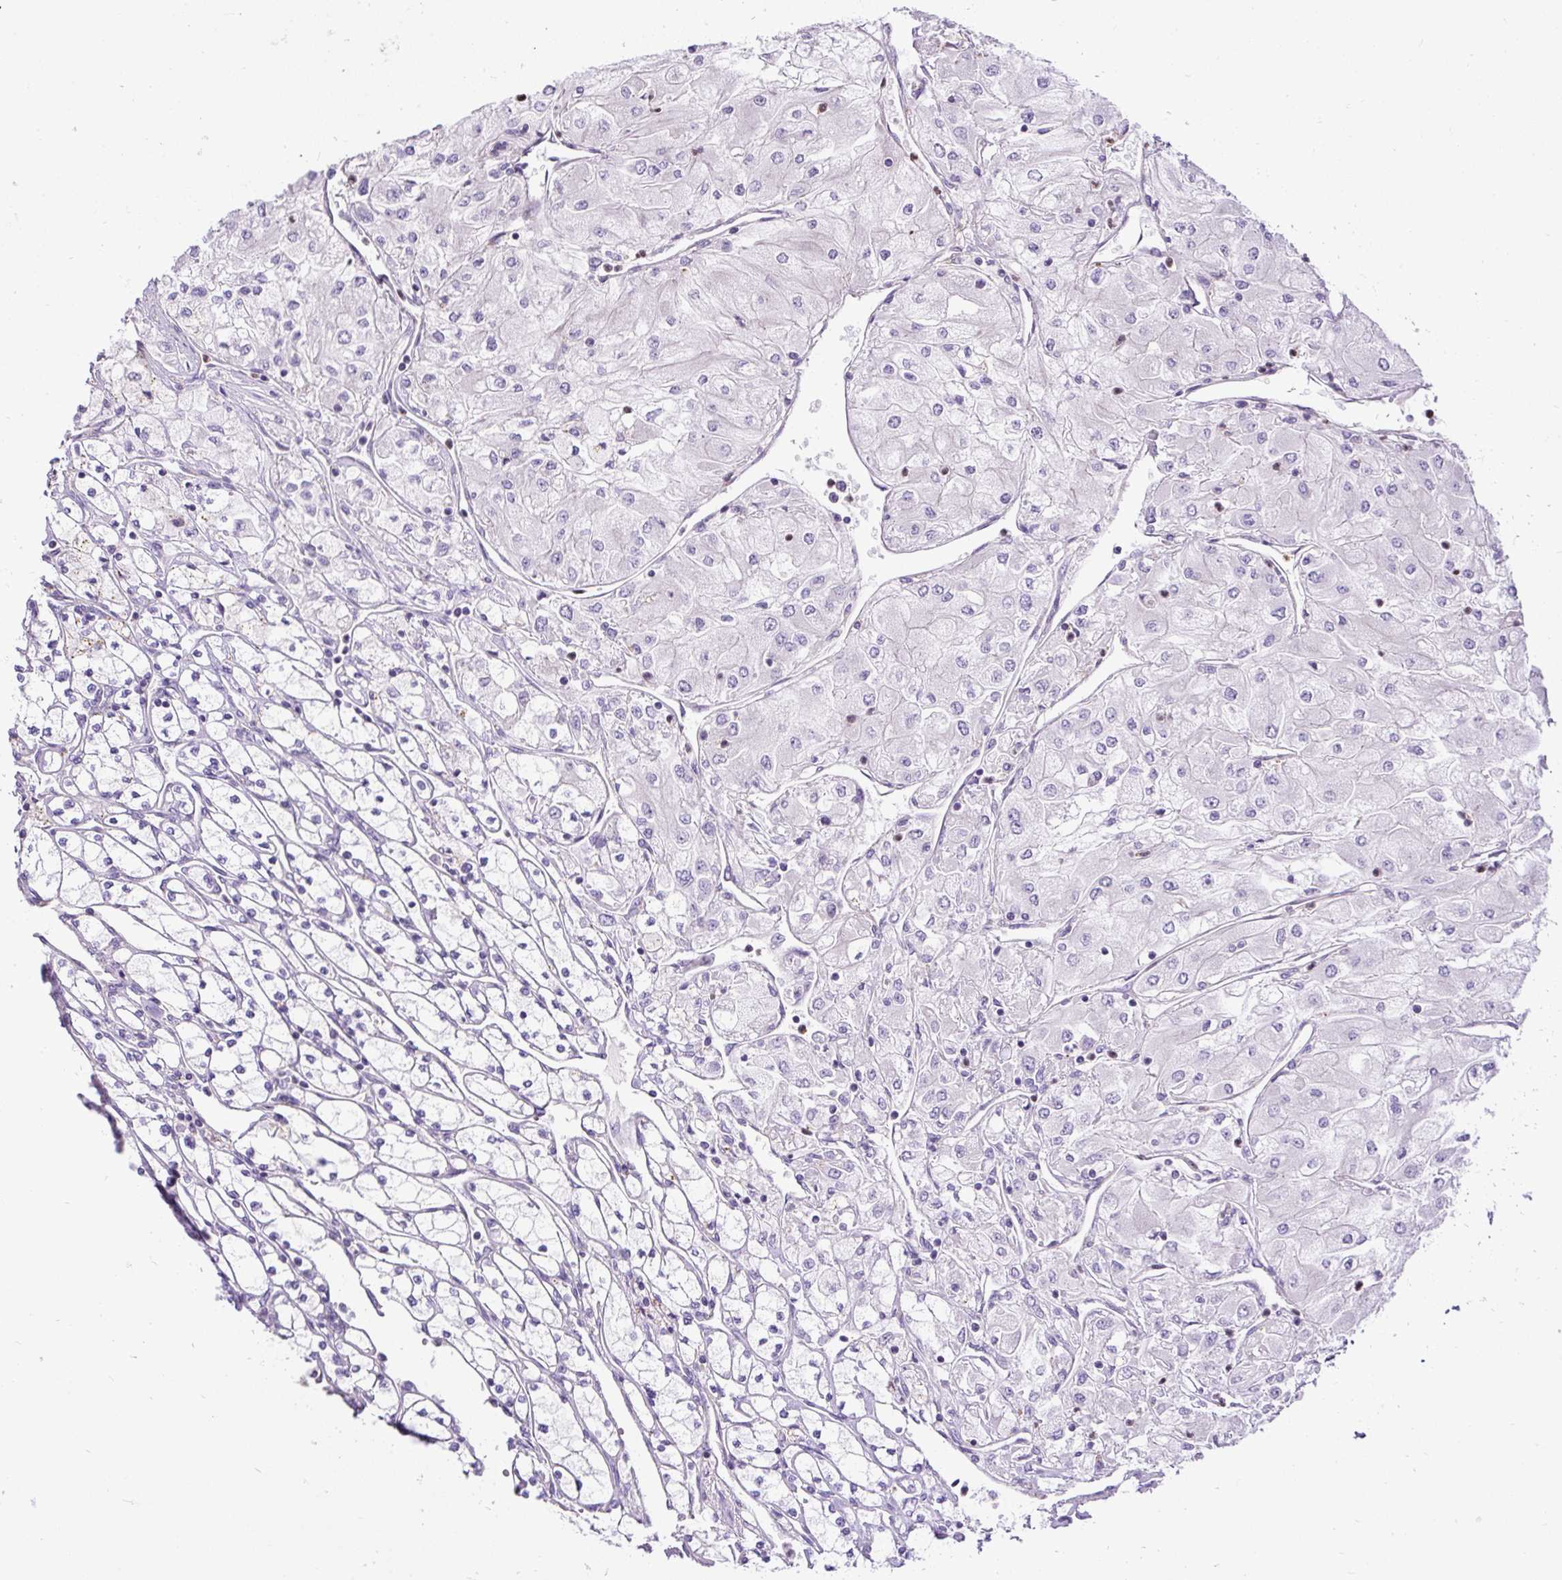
{"staining": {"intensity": "negative", "quantity": "none", "location": "none"}, "tissue": "renal cancer", "cell_type": "Tumor cells", "image_type": "cancer", "snomed": [{"axis": "morphology", "description": "Adenocarcinoma, NOS"}, {"axis": "topography", "description": "Kidney"}], "caption": "This is an immunohistochemistry micrograph of adenocarcinoma (renal). There is no staining in tumor cells.", "gene": "CFAP47", "patient": {"sex": "male", "age": 80}}